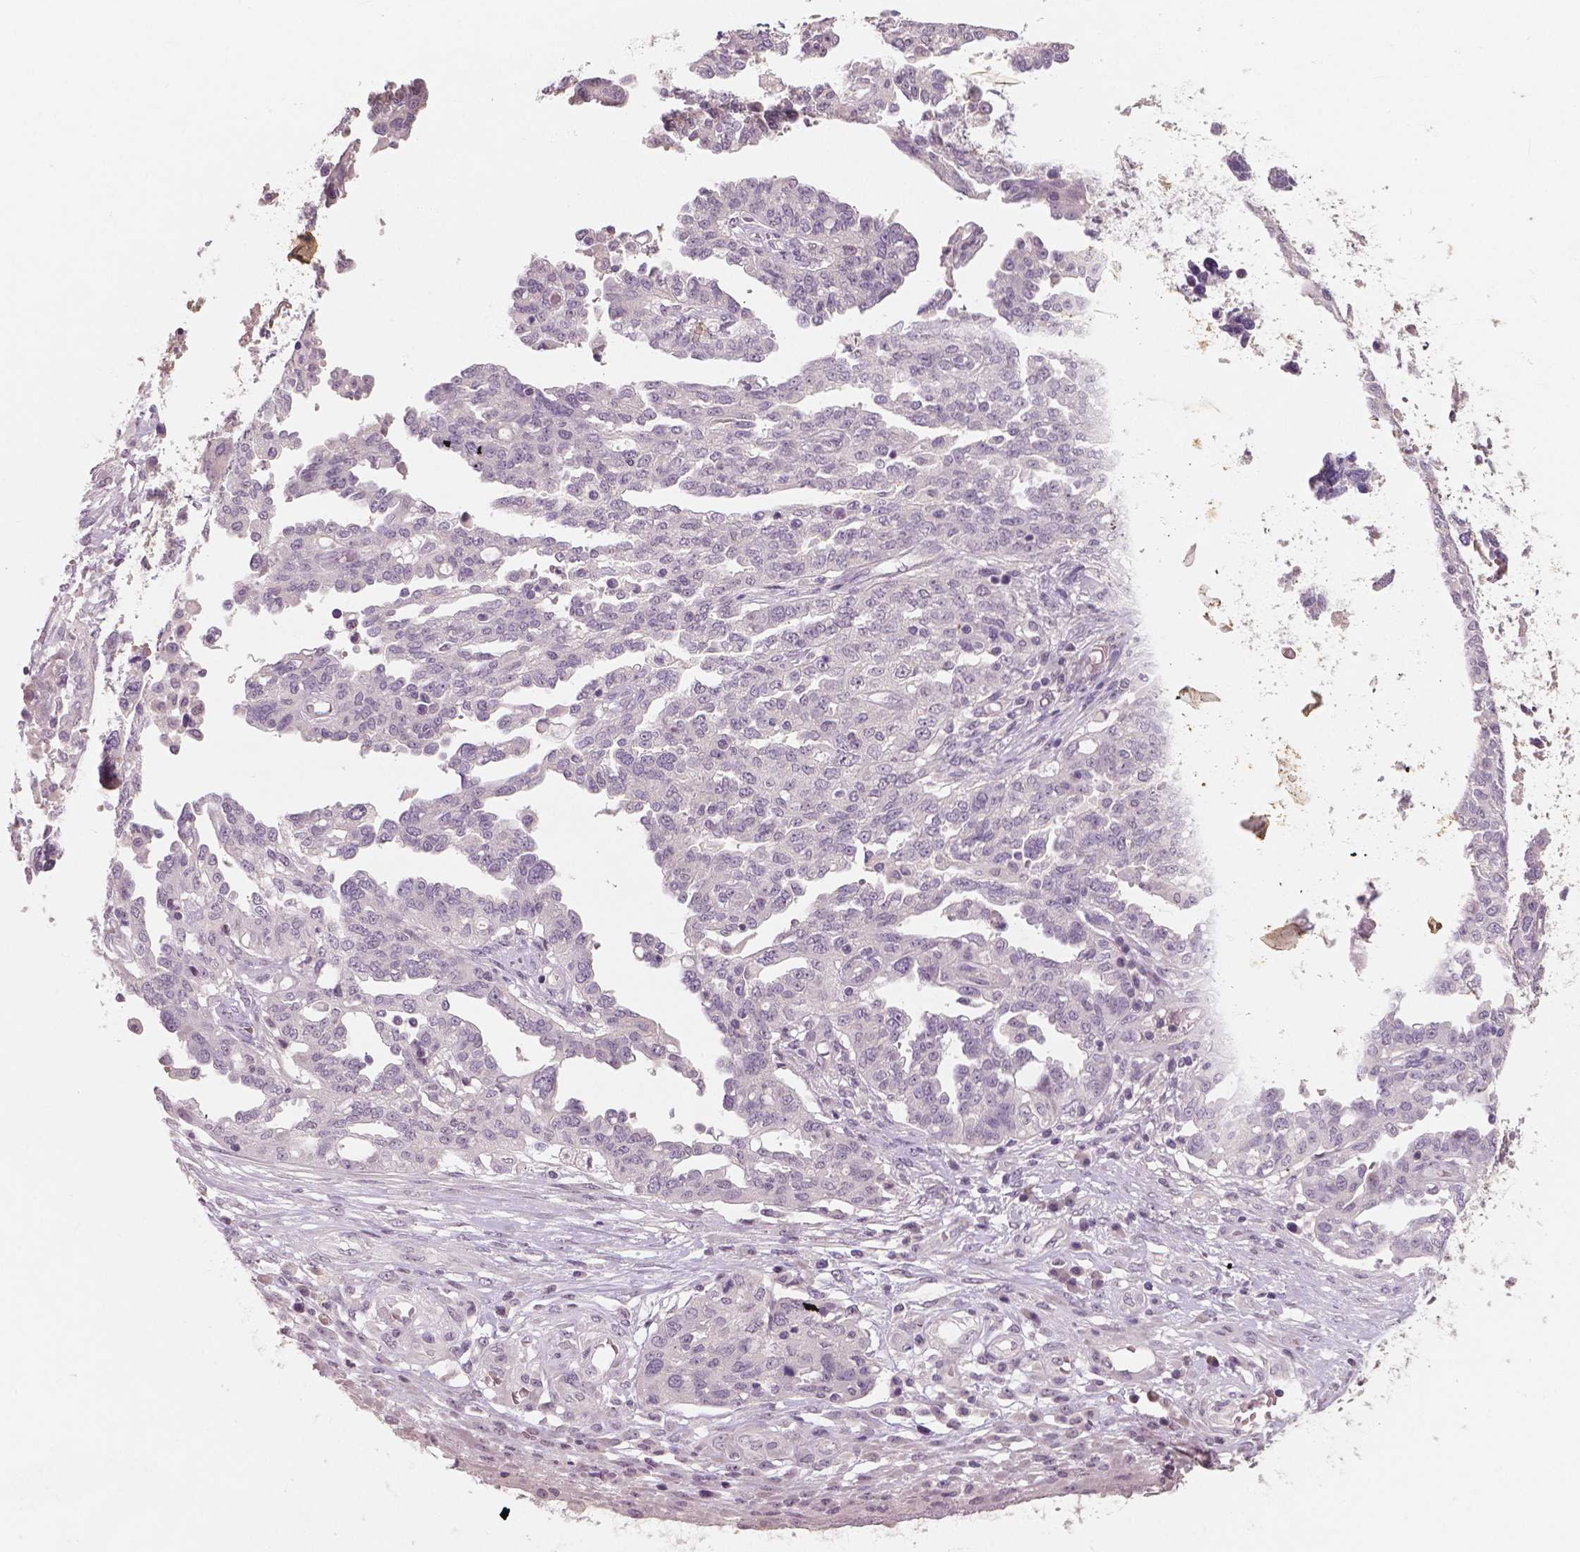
{"staining": {"intensity": "negative", "quantity": "none", "location": "none"}, "tissue": "ovarian cancer", "cell_type": "Tumor cells", "image_type": "cancer", "snomed": [{"axis": "morphology", "description": "Cystadenocarcinoma, serous, NOS"}, {"axis": "topography", "description": "Ovary"}], "caption": "Immunohistochemistry of human ovarian cancer displays no positivity in tumor cells.", "gene": "RNASE7", "patient": {"sex": "female", "age": 67}}